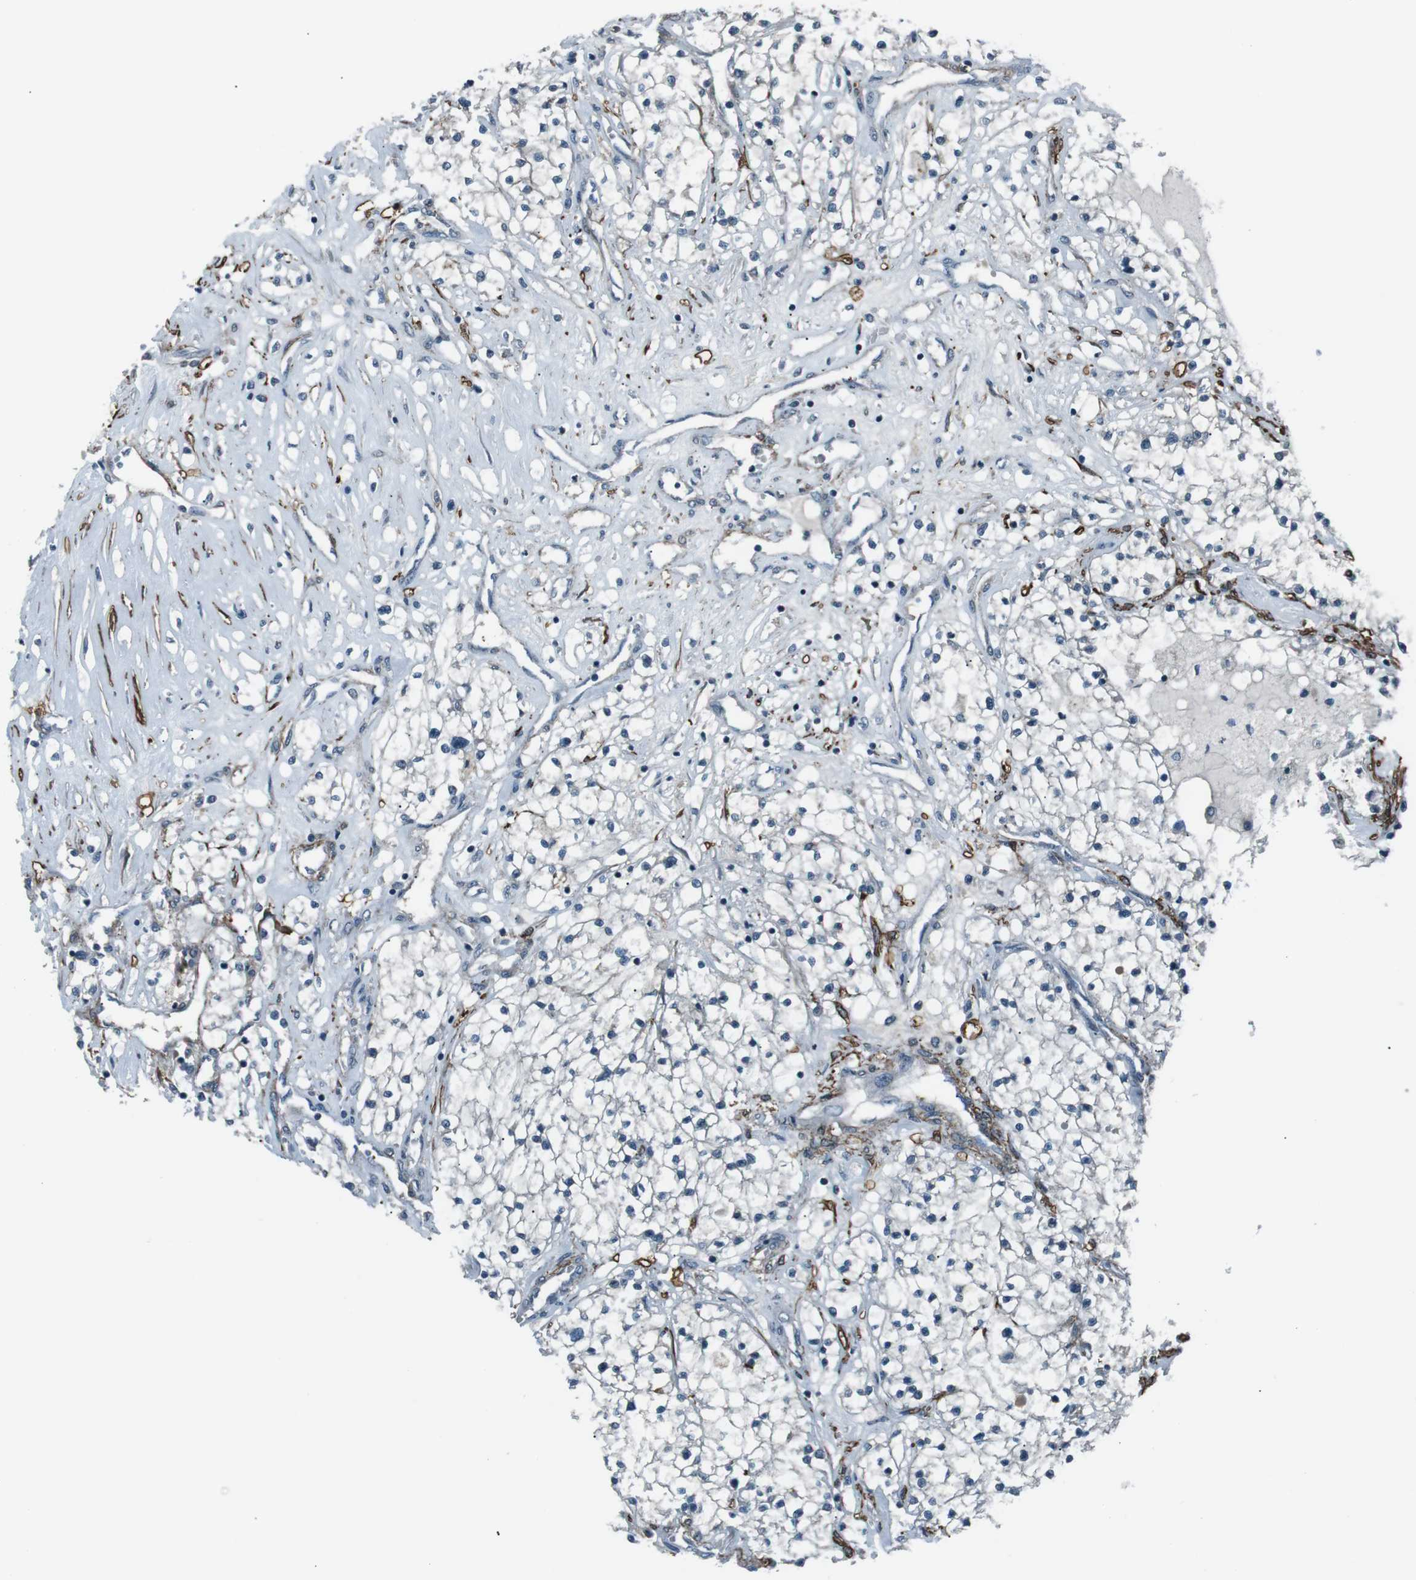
{"staining": {"intensity": "negative", "quantity": "none", "location": "none"}, "tissue": "renal cancer", "cell_type": "Tumor cells", "image_type": "cancer", "snomed": [{"axis": "morphology", "description": "Adenocarcinoma, NOS"}, {"axis": "topography", "description": "Kidney"}], "caption": "An immunohistochemistry histopathology image of renal cancer is shown. There is no staining in tumor cells of renal cancer.", "gene": "PDLIM5", "patient": {"sex": "male", "age": 68}}